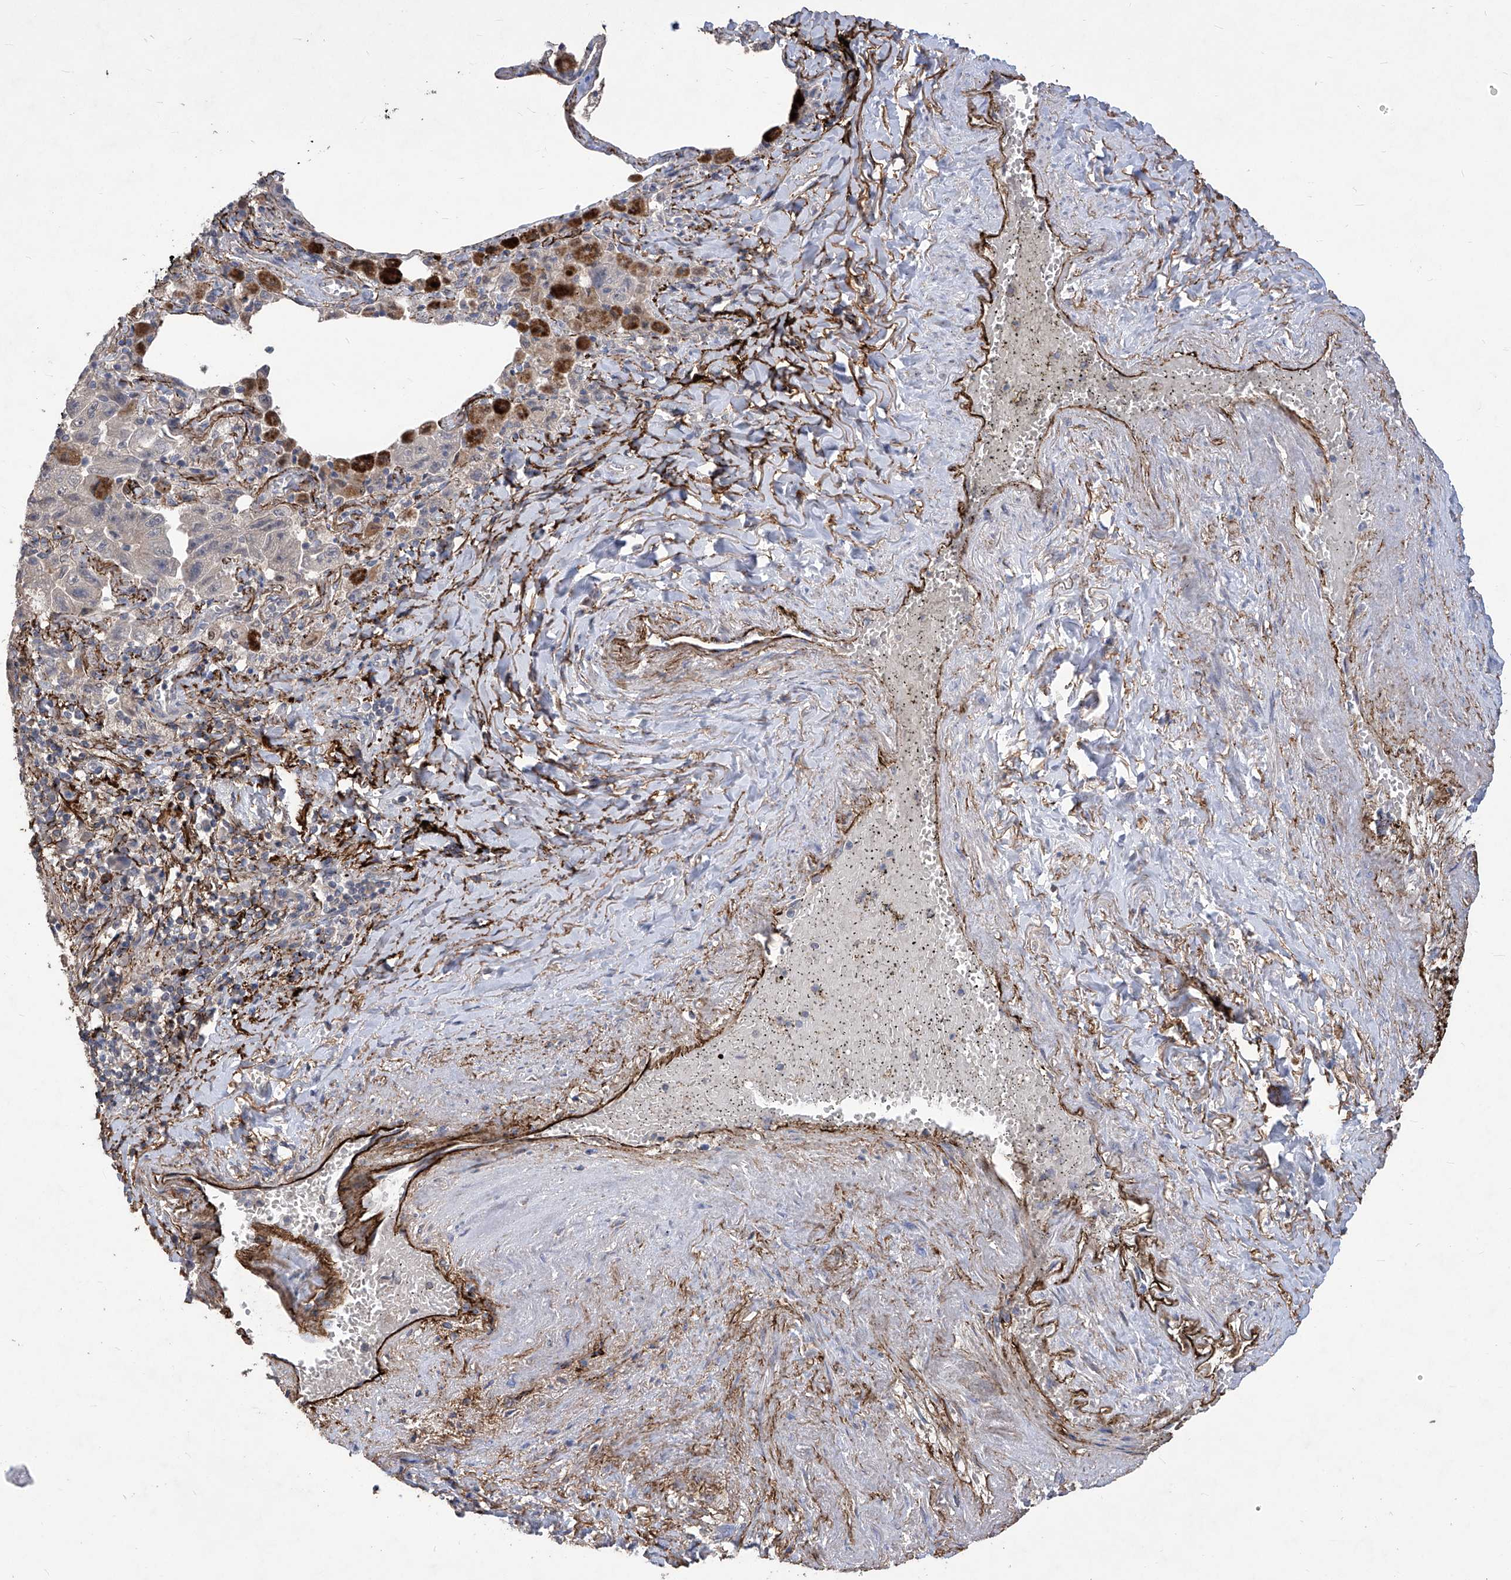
{"staining": {"intensity": "negative", "quantity": "none", "location": "none"}, "tissue": "lung cancer", "cell_type": "Tumor cells", "image_type": "cancer", "snomed": [{"axis": "morphology", "description": "Adenocarcinoma, NOS"}, {"axis": "topography", "description": "Lung"}], "caption": "Tumor cells are negative for brown protein staining in lung adenocarcinoma.", "gene": "TXNIP", "patient": {"sex": "female", "age": 51}}